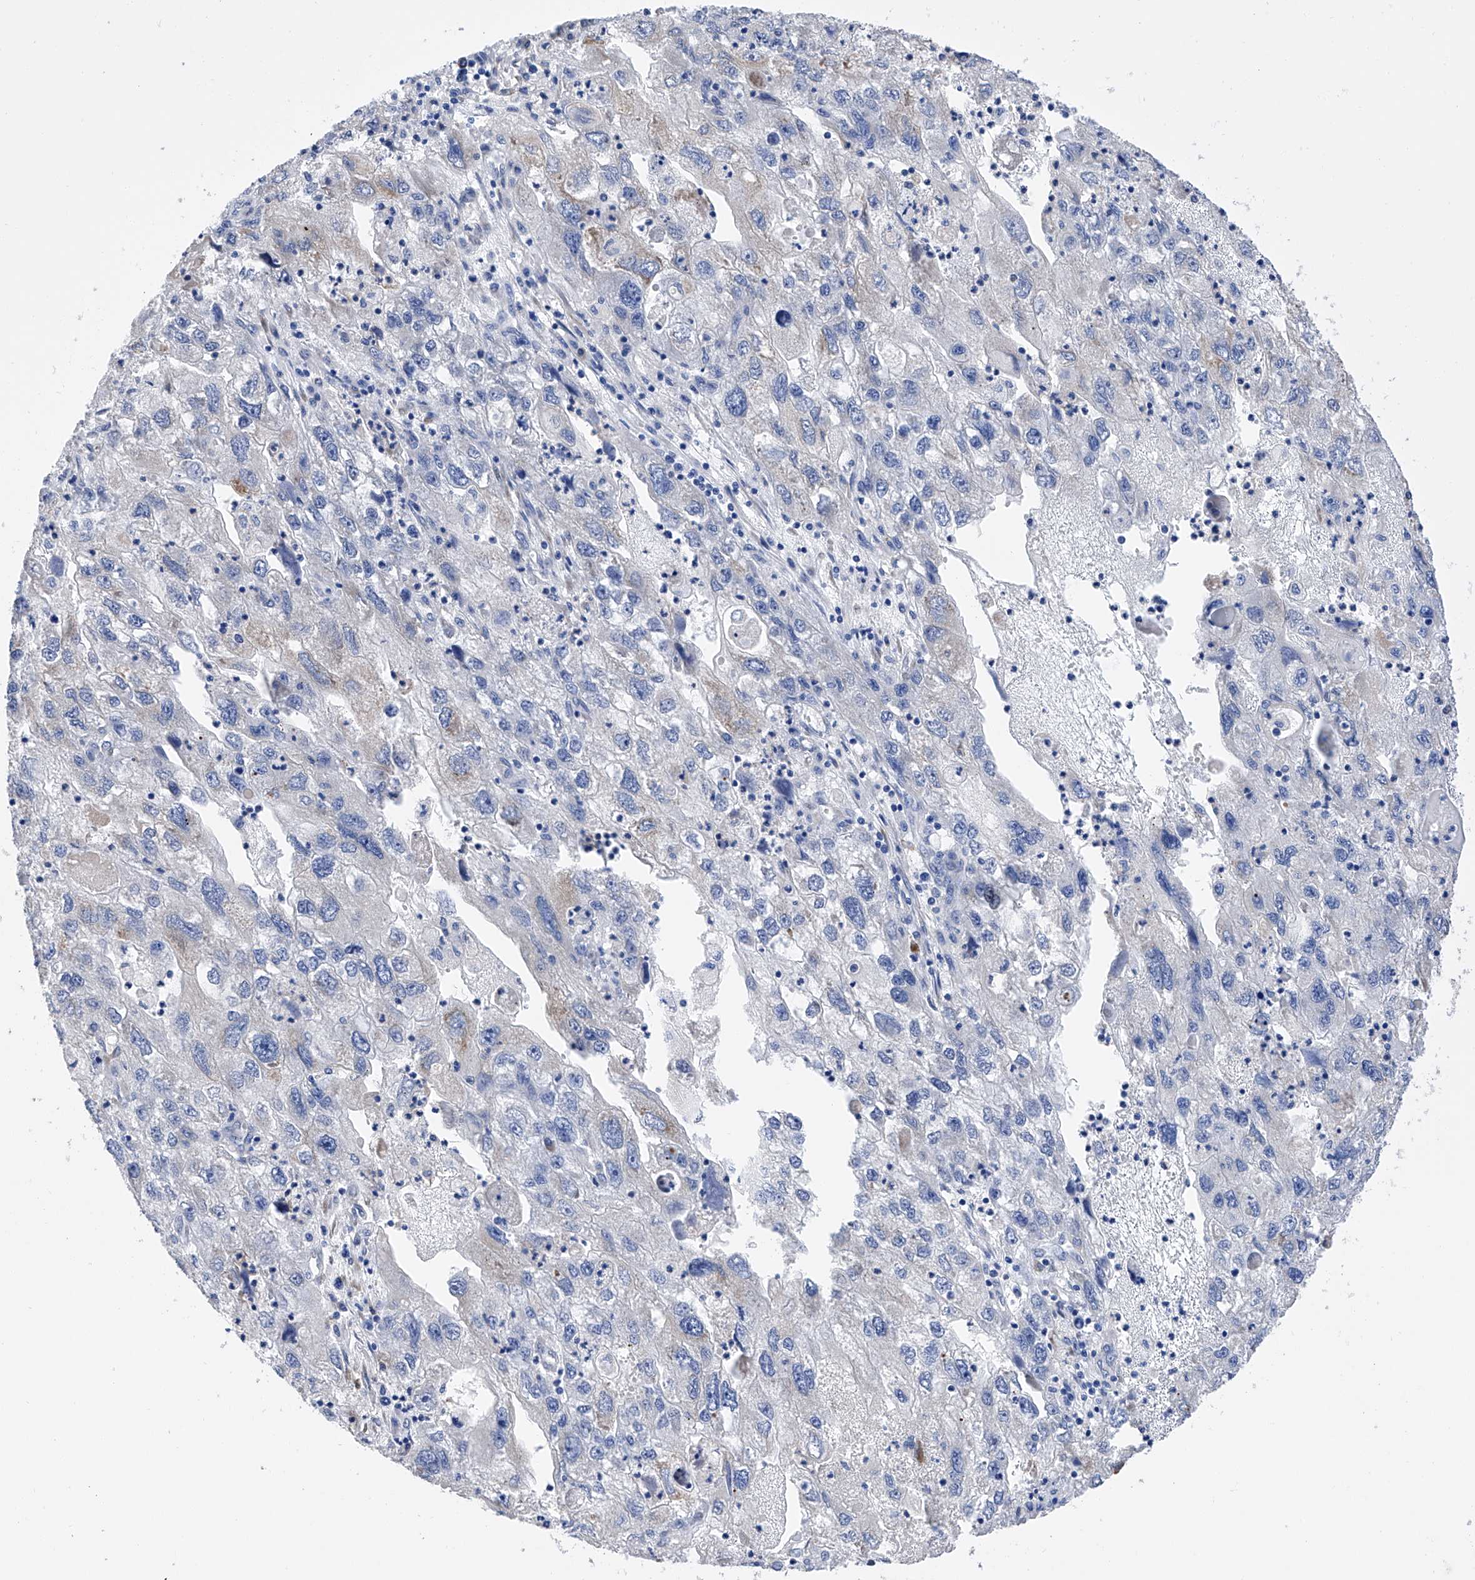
{"staining": {"intensity": "weak", "quantity": "<25%", "location": "cytoplasmic/membranous"}, "tissue": "endometrial cancer", "cell_type": "Tumor cells", "image_type": "cancer", "snomed": [{"axis": "morphology", "description": "Adenocarcinoma, NOS"}, {"axis": "topography", "description": "Endometrium"}], "caption": "Immunohistochemistry (IHC) of human adenocarcinoma (endometrial) exhibits no staining in tumor cells. (Immunohistochemistry, brightfield microscopy, high magnification).", "gene": "PDIA5", "patient": {"sex": "female", "age": 49}}